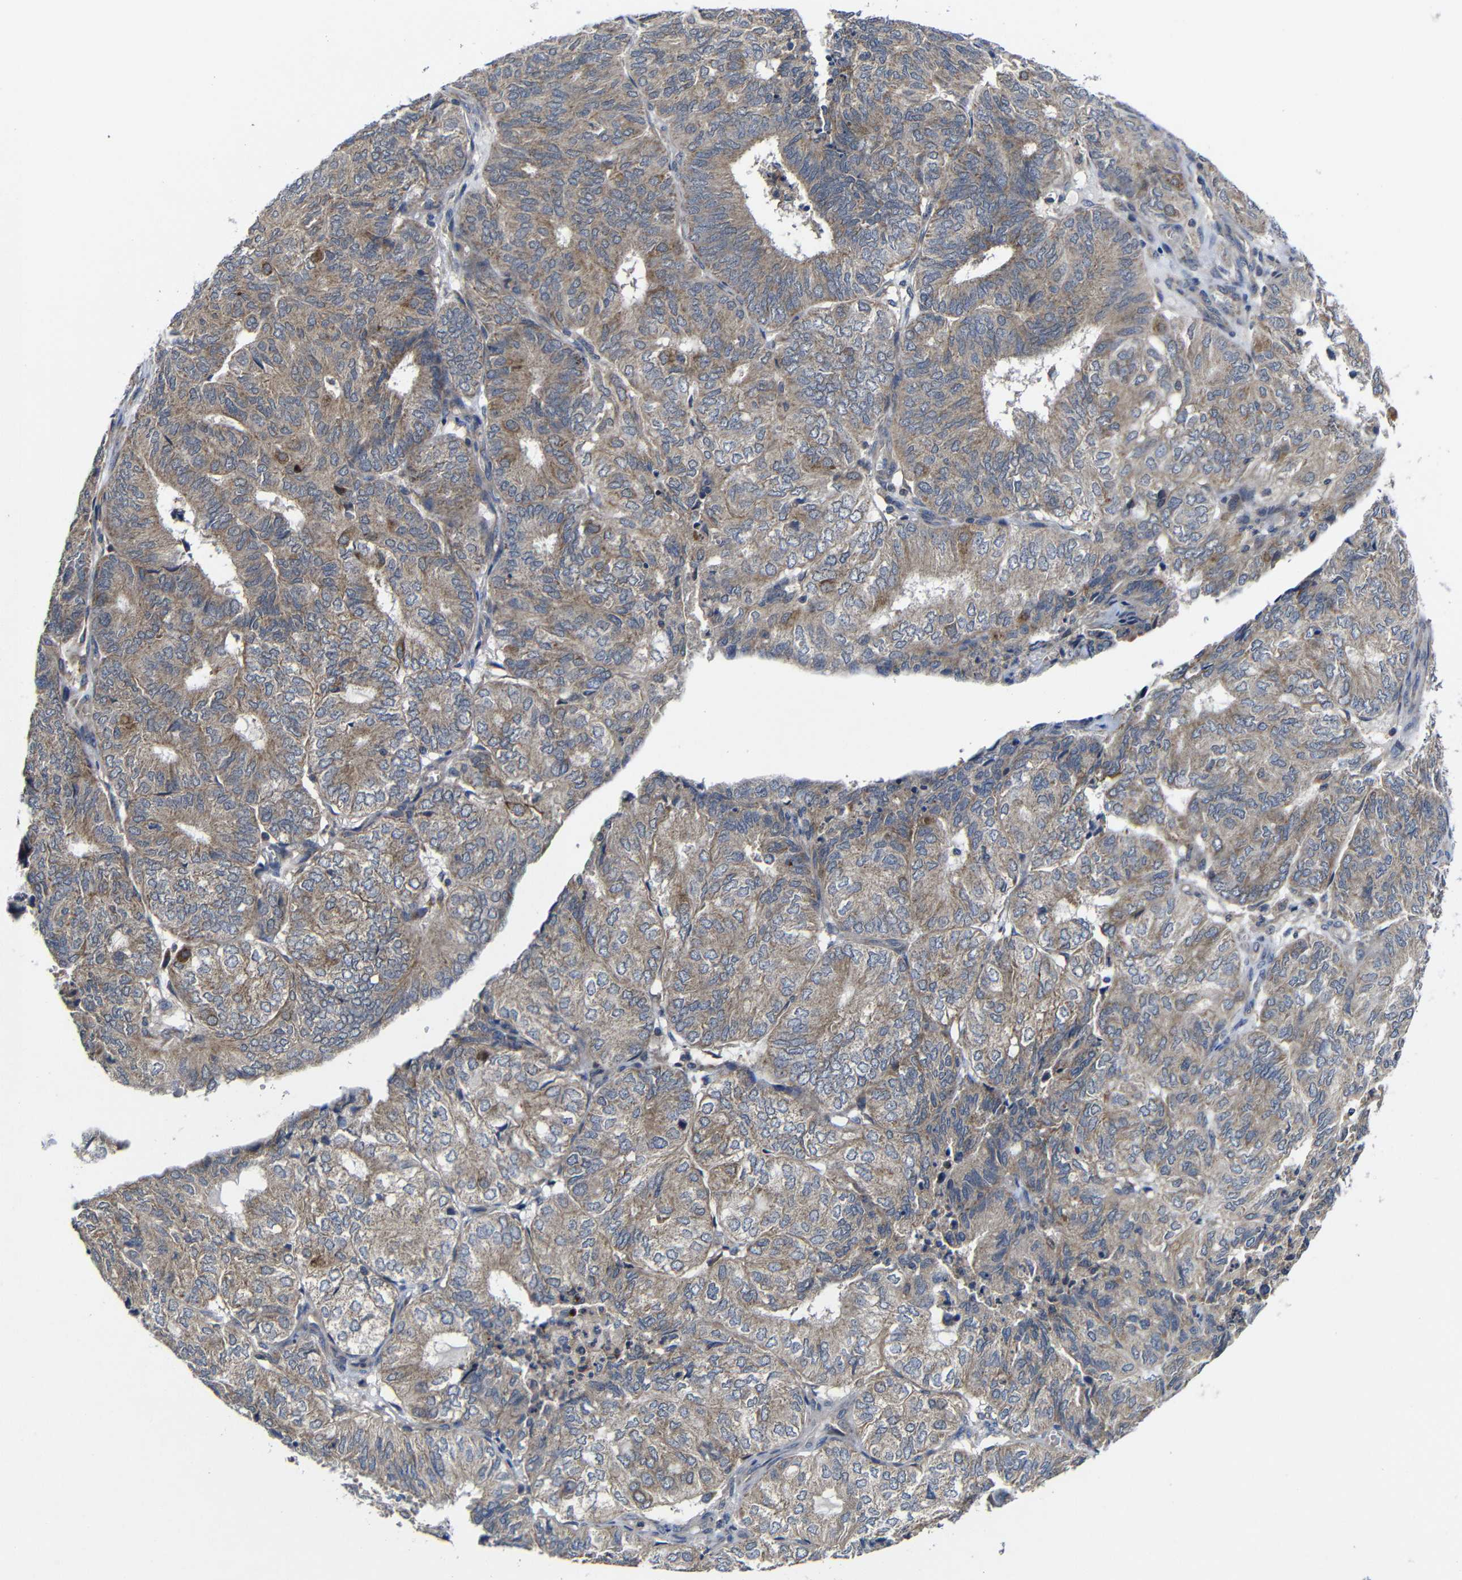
{"staining": {"intensity": "moderate", "quantity": ">75%", "location": "cytoplasmic/membranous"}, "tissue": "endometrial cancer", "cell_type": "Tumor cells", "image_type": "cancer", "snomed": [{"axis": "morphology", "description": "Adenocarcinoma, NOS"}, {"axis": "topography", "description": "Uterus"}], "caption": "DAB (3,3'-diaminobenzidine) immunohistochemical staining of human adenocarcinoma (endometrial) shows moderate cytoplasmic/membranous protein staining in about >75% of tumor cells.", "gene": "LPAR5", "patient": {"sex": "female", "age": 60}}